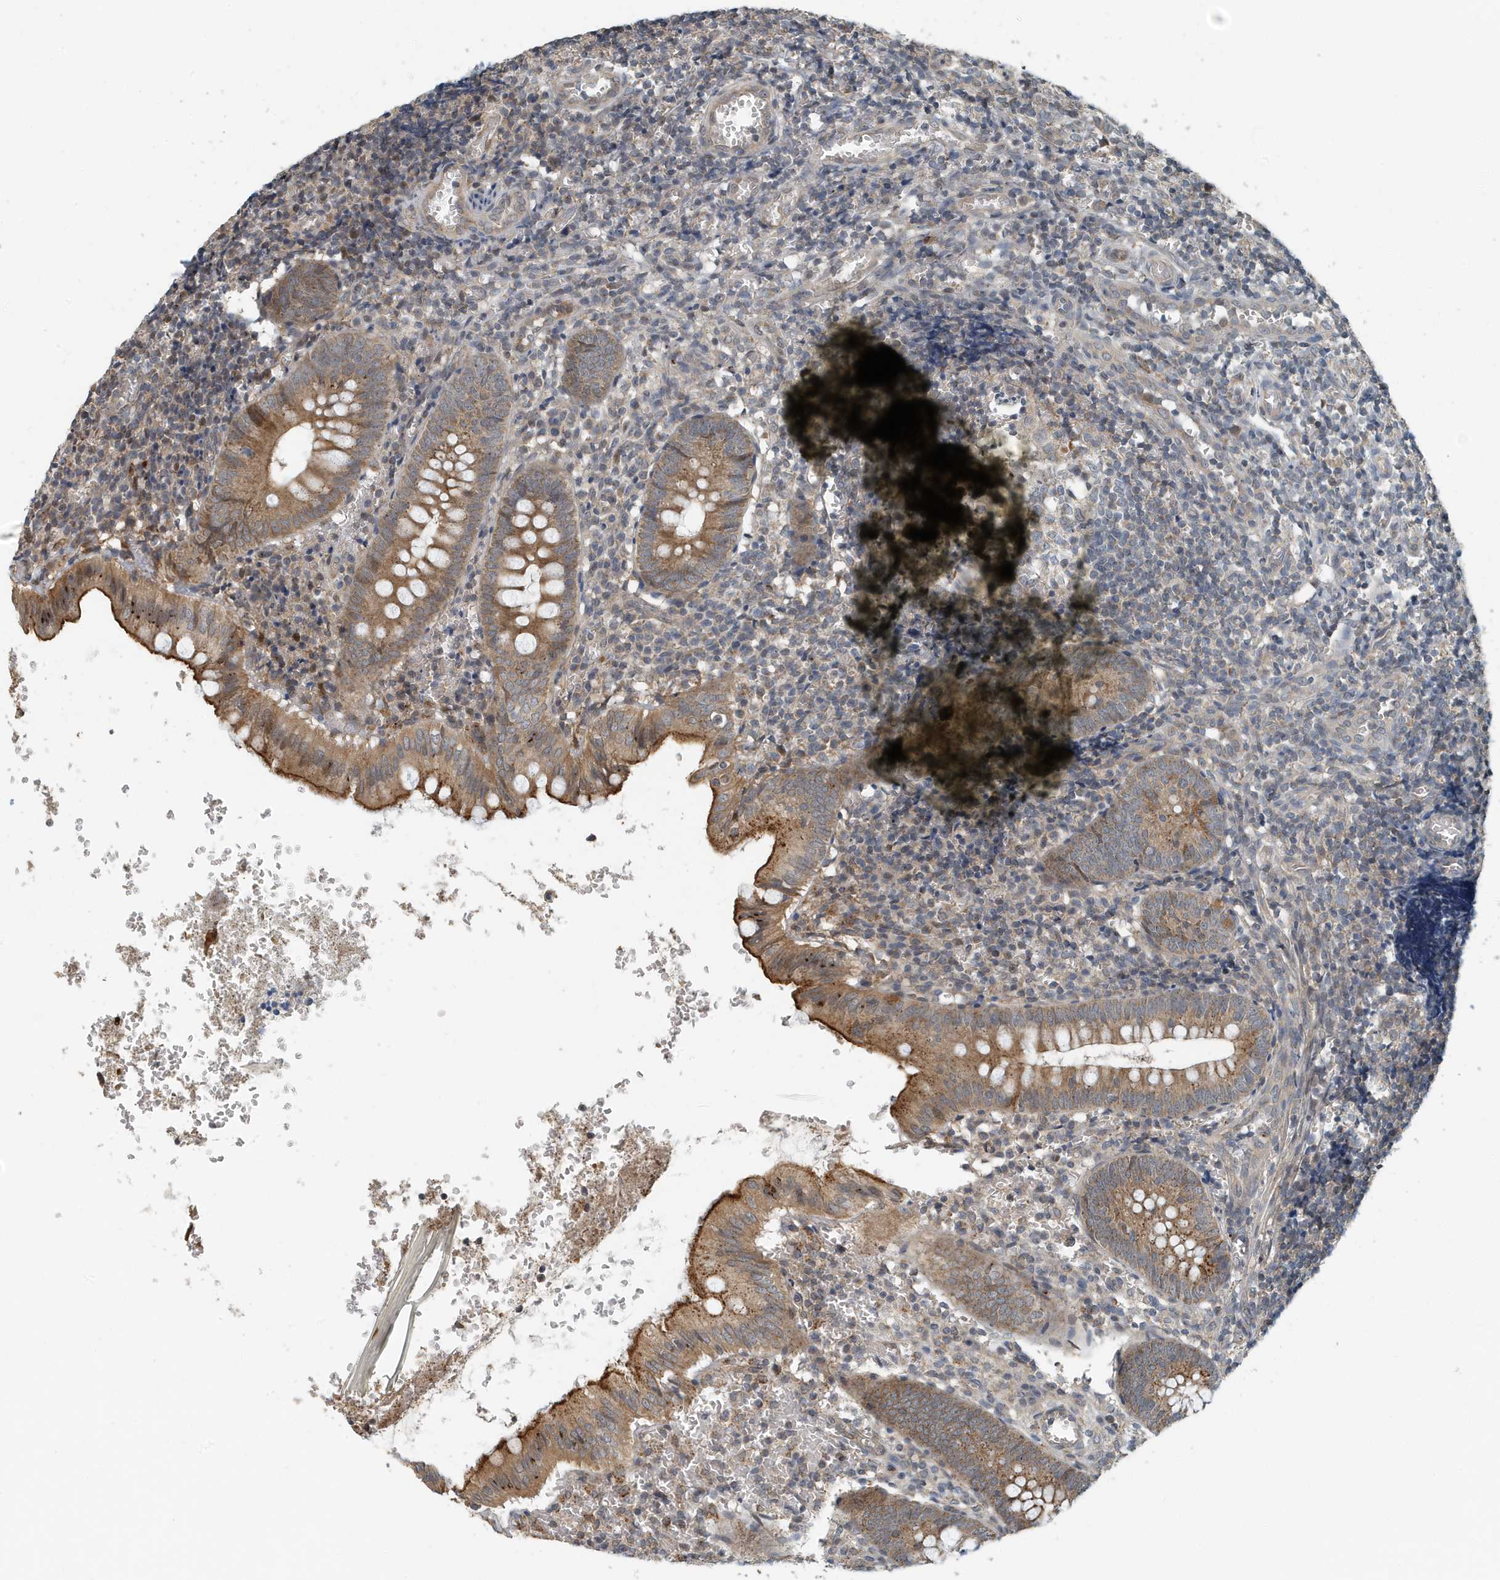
{"staining": {"intensity": "moderate", "quantity": ">75%", "location": "cytoplasmic/membranous"}, "tissue": "appendix", "cell_type": "Glandular cells", "image_type": "normal", "snomed": [{"axis": "morphology", "description": "Normal tissue, NOS"}, {"axis": "topography", "description": "Appendix"}], "caption": "A photomicrograph of human appendix stained for a protein shows moderate cytoplasmic/membranous brown staining in glandular cells.", "gene": "KIF15", "patient": {"sex": "male", "age": 8}}